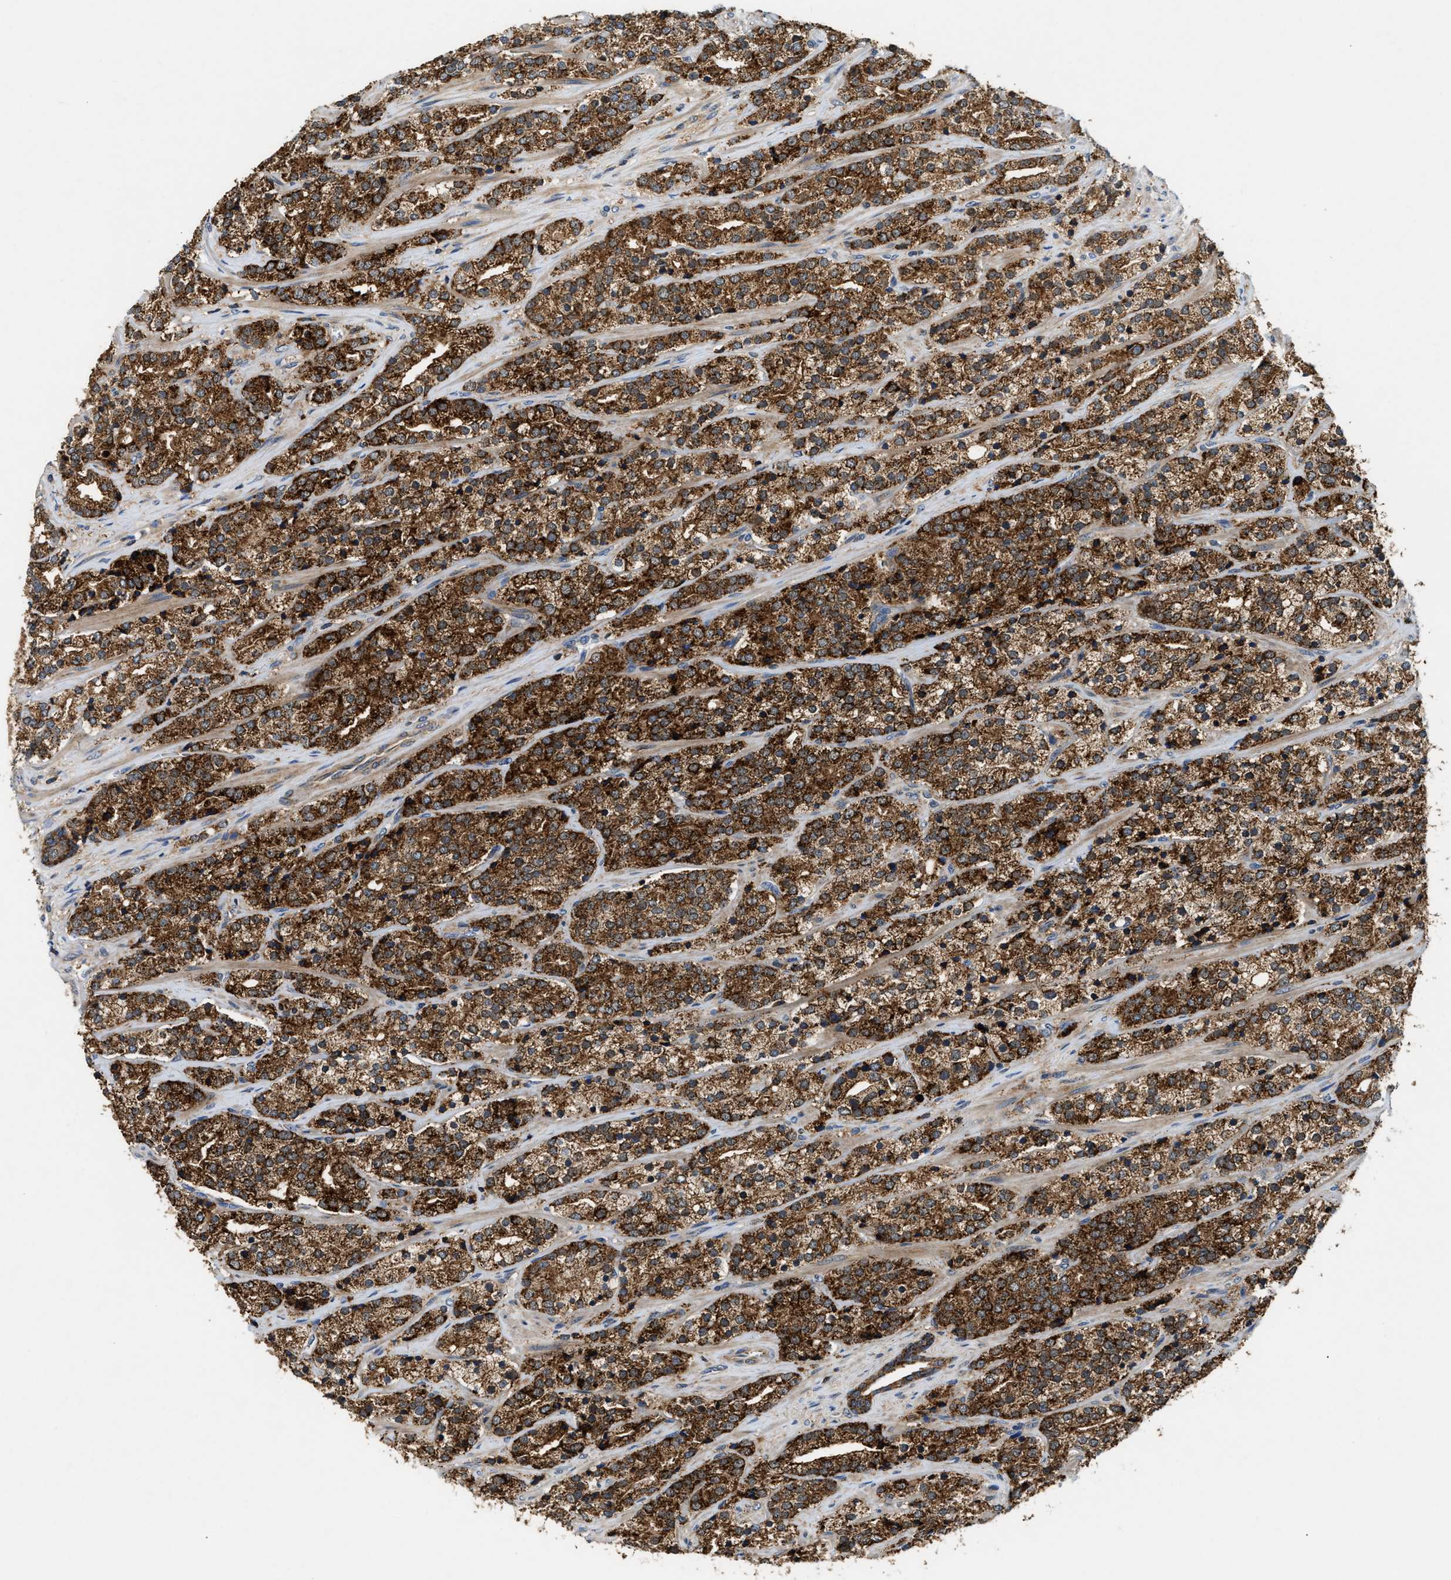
{"staining": {"intensity": "strong", "quantity": ">75%", "location": "cytoplasmic/membranous"}, "tissue": "prostate cancer", "cell_type": "Tumor cells", "image_type": "cancer", "snomed": [{"axis": "morphology", "description": "Adenocarcinoma, High grade"}, {"axis": "topography", "description": "Prostate"}], "caption": "Prostate high-grade adenocarcinoma stained with immunohistochemistry displays strong cytoplasmic/membranous staining in approximately >75% of tumor cells.", "gene": "CCM2", "patient": {"sex": "male", "age": 71}}